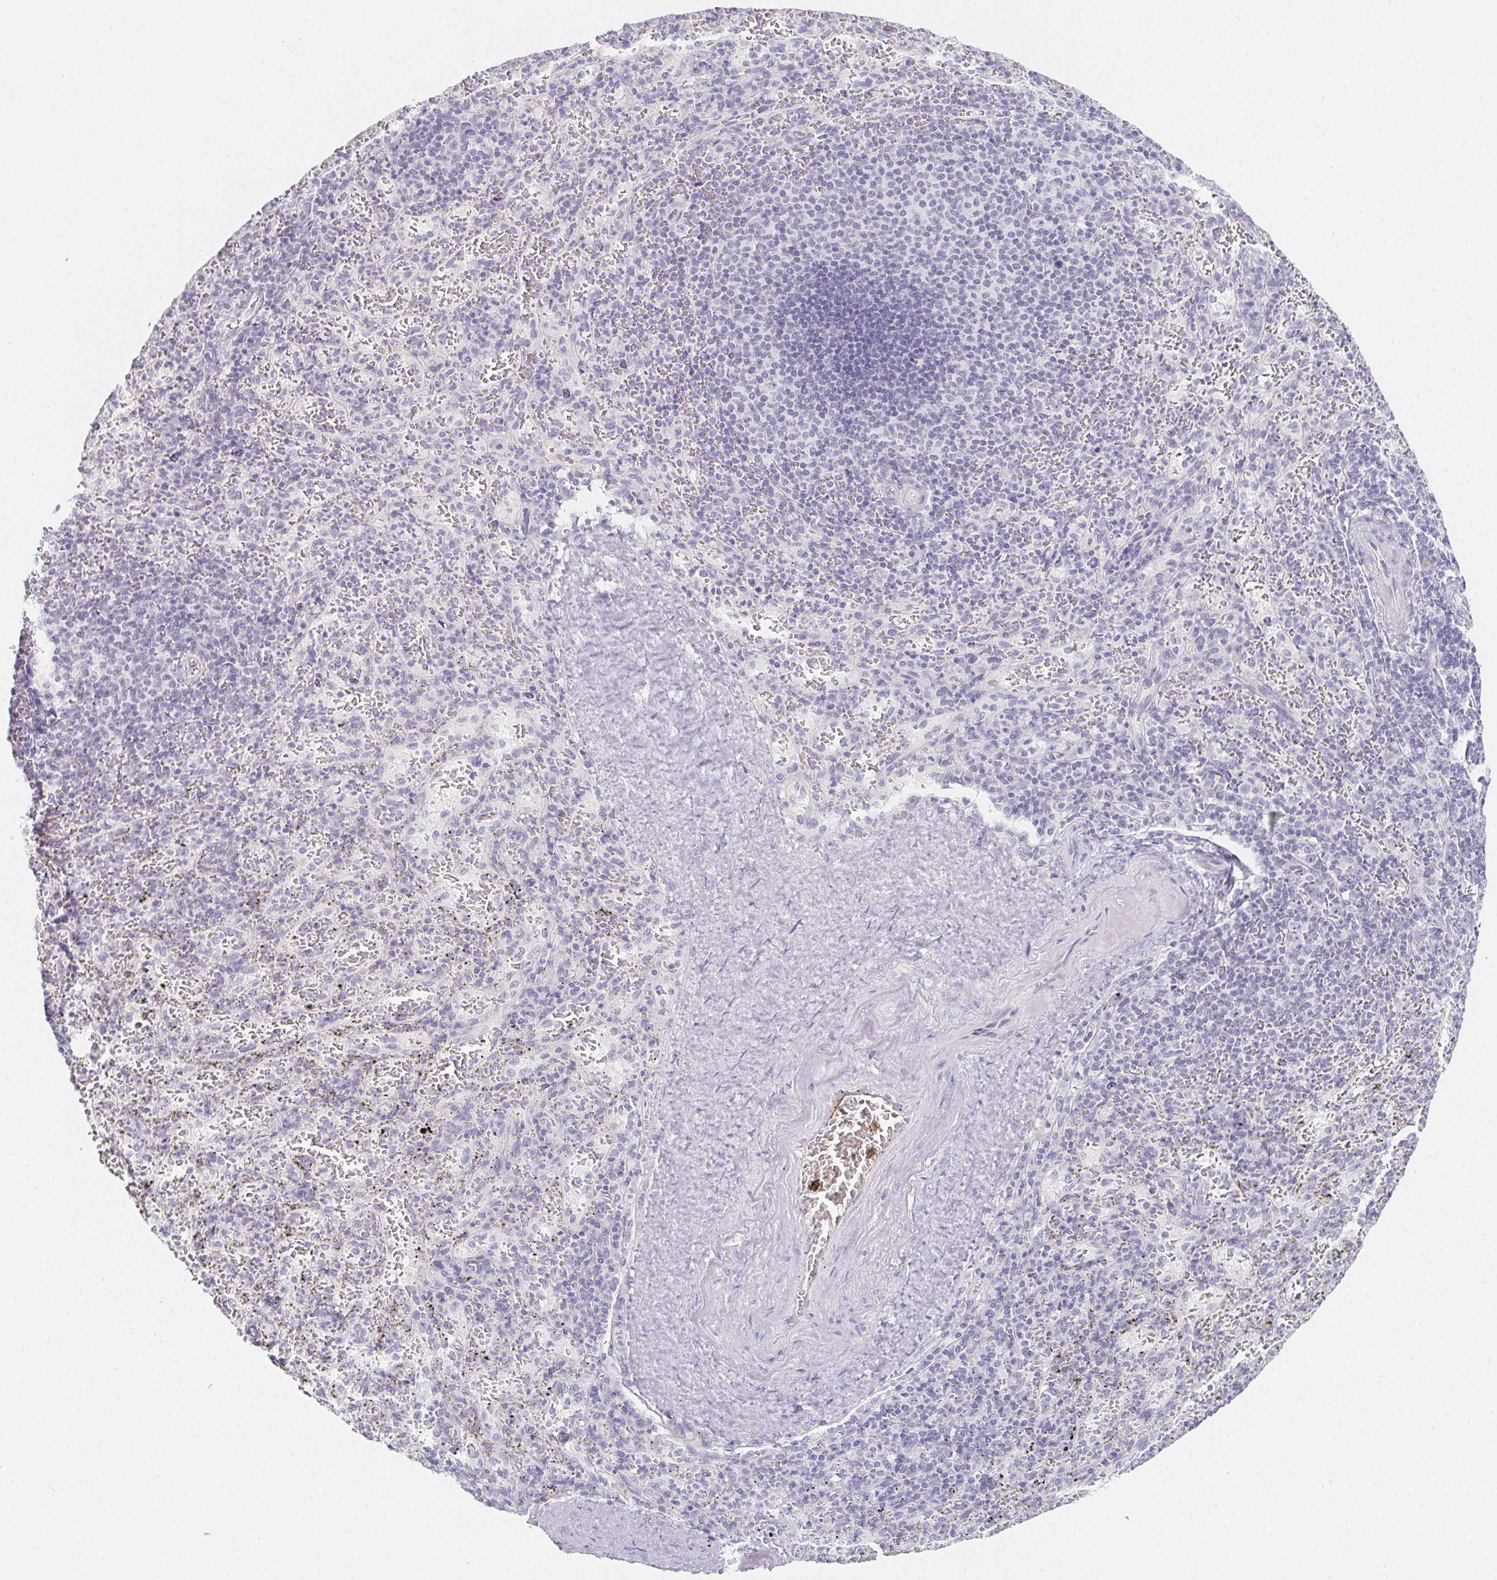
{"staining": {"intensity": "negative", "quantity": "none", "location": "none"}, "tissue": "spleen", "cell_type": "Cells in red pulp", "image_type": "normal", "snomed": [{"axis": "morphology", "description": "Normal tissue, NOS"}, {"axis": "topography", "description": "Spleen"}], "caption": "Immunohistochemical staining of benign human spleen shows no significant staining in cells in red pulp.", "gene": "GLIPR1L1", "patient": {"sex": "male", "age": 57}}